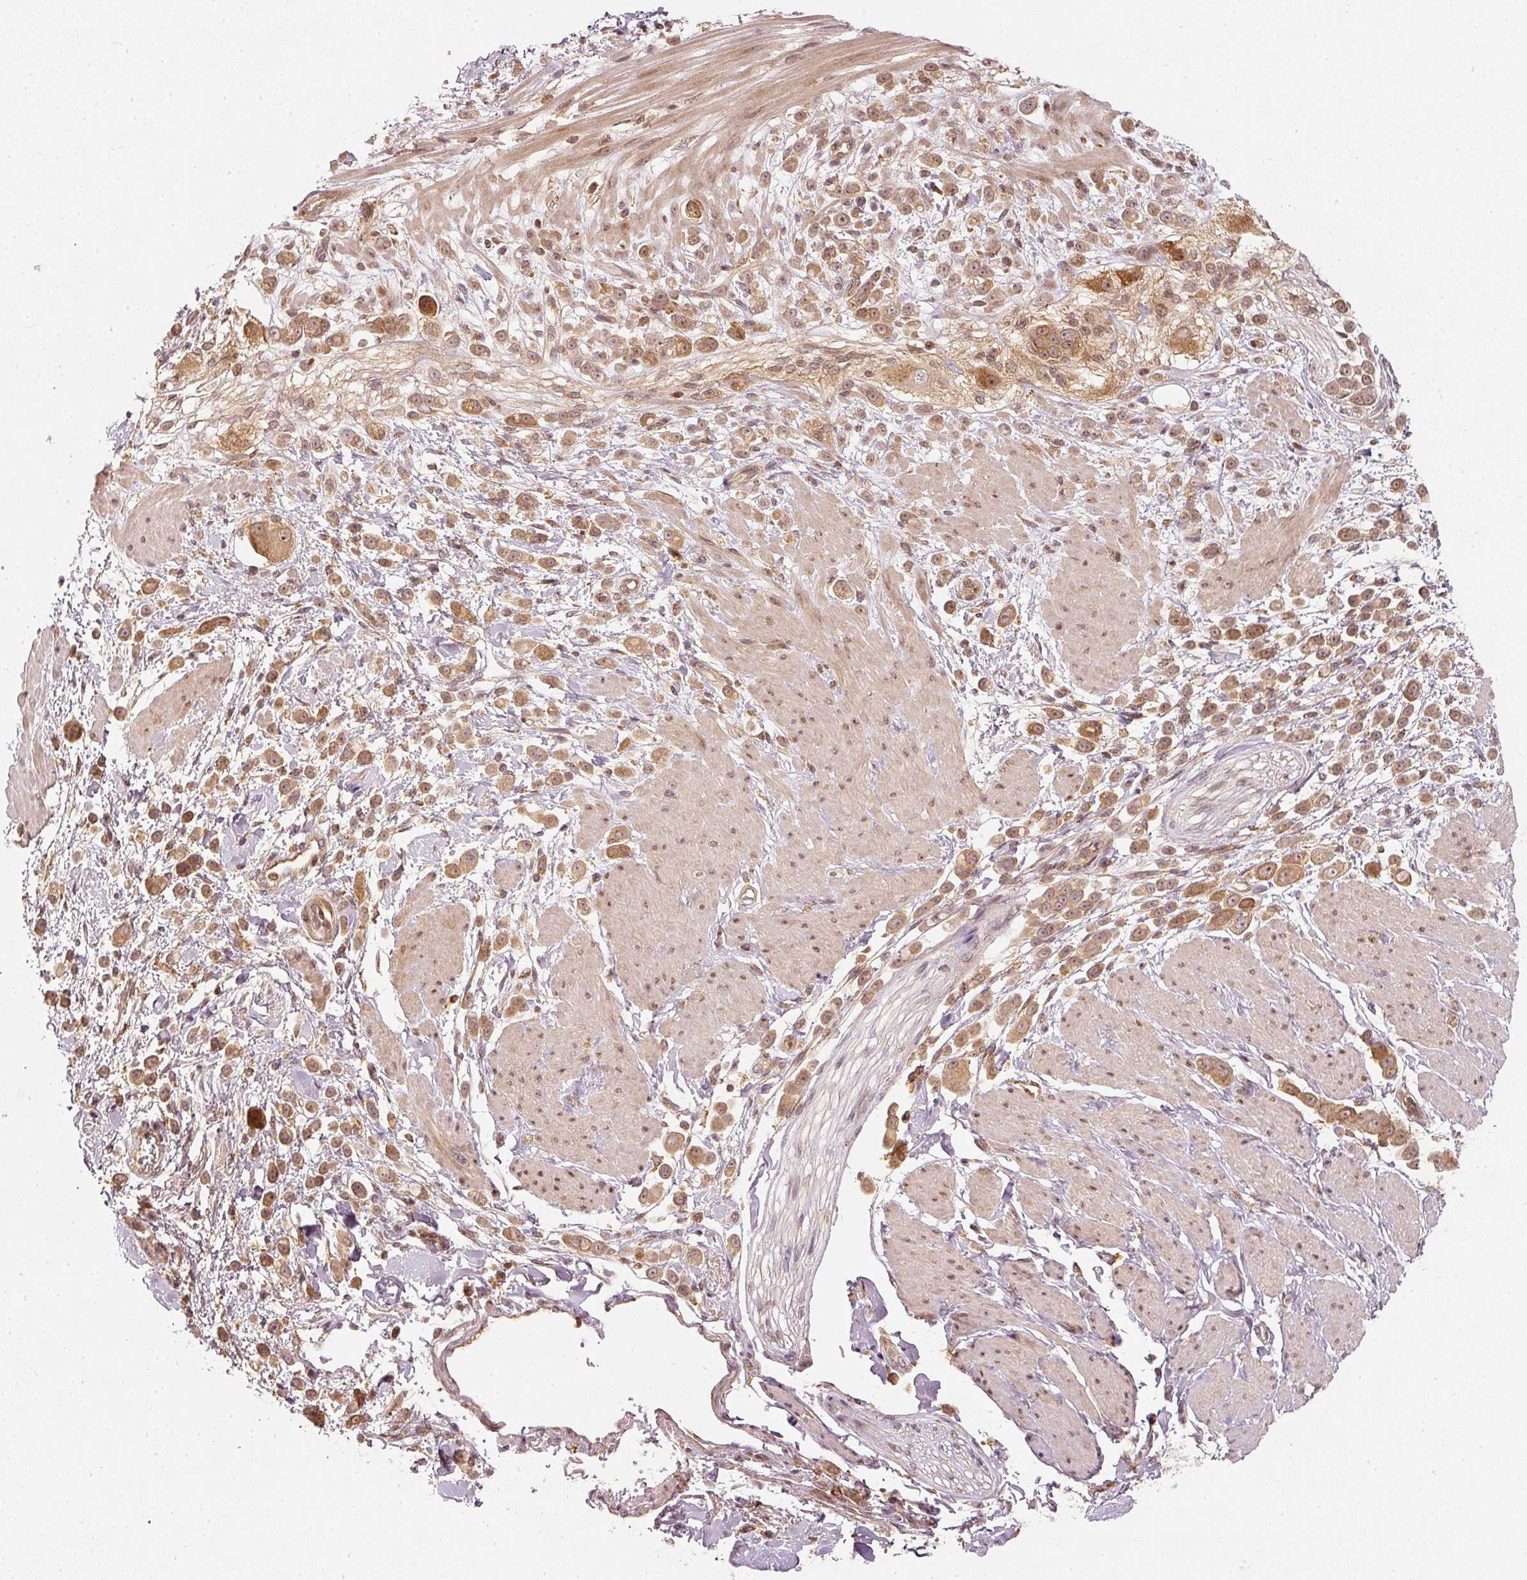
{"staining": {"intensity": "moderate", "quantity": ">75%", "location": "cytoplasmic/membranous,nuclear"}, "tissue": "pancreatic cancer", "cell_type": "Tumor cells", "image_type": "cancer", "snomed": [{"axis": "morphology", "description": "Normal tissue, NOS"}, {"axis": "morphology", "description": "Adenocarcinoma, NOS"}, {"axis": "topography", "description": "Pancreas"}], "caption": "High-power microscopy captured an immunohistochemistry micrograph of pancreatic adenocarcinoma, revealing moderate cytoplasmic/membranous and nuclear staining in approximately >75% of tumor cells.", "gene": "ZNF580", "patient": {"sex": "female", "age": 64}}